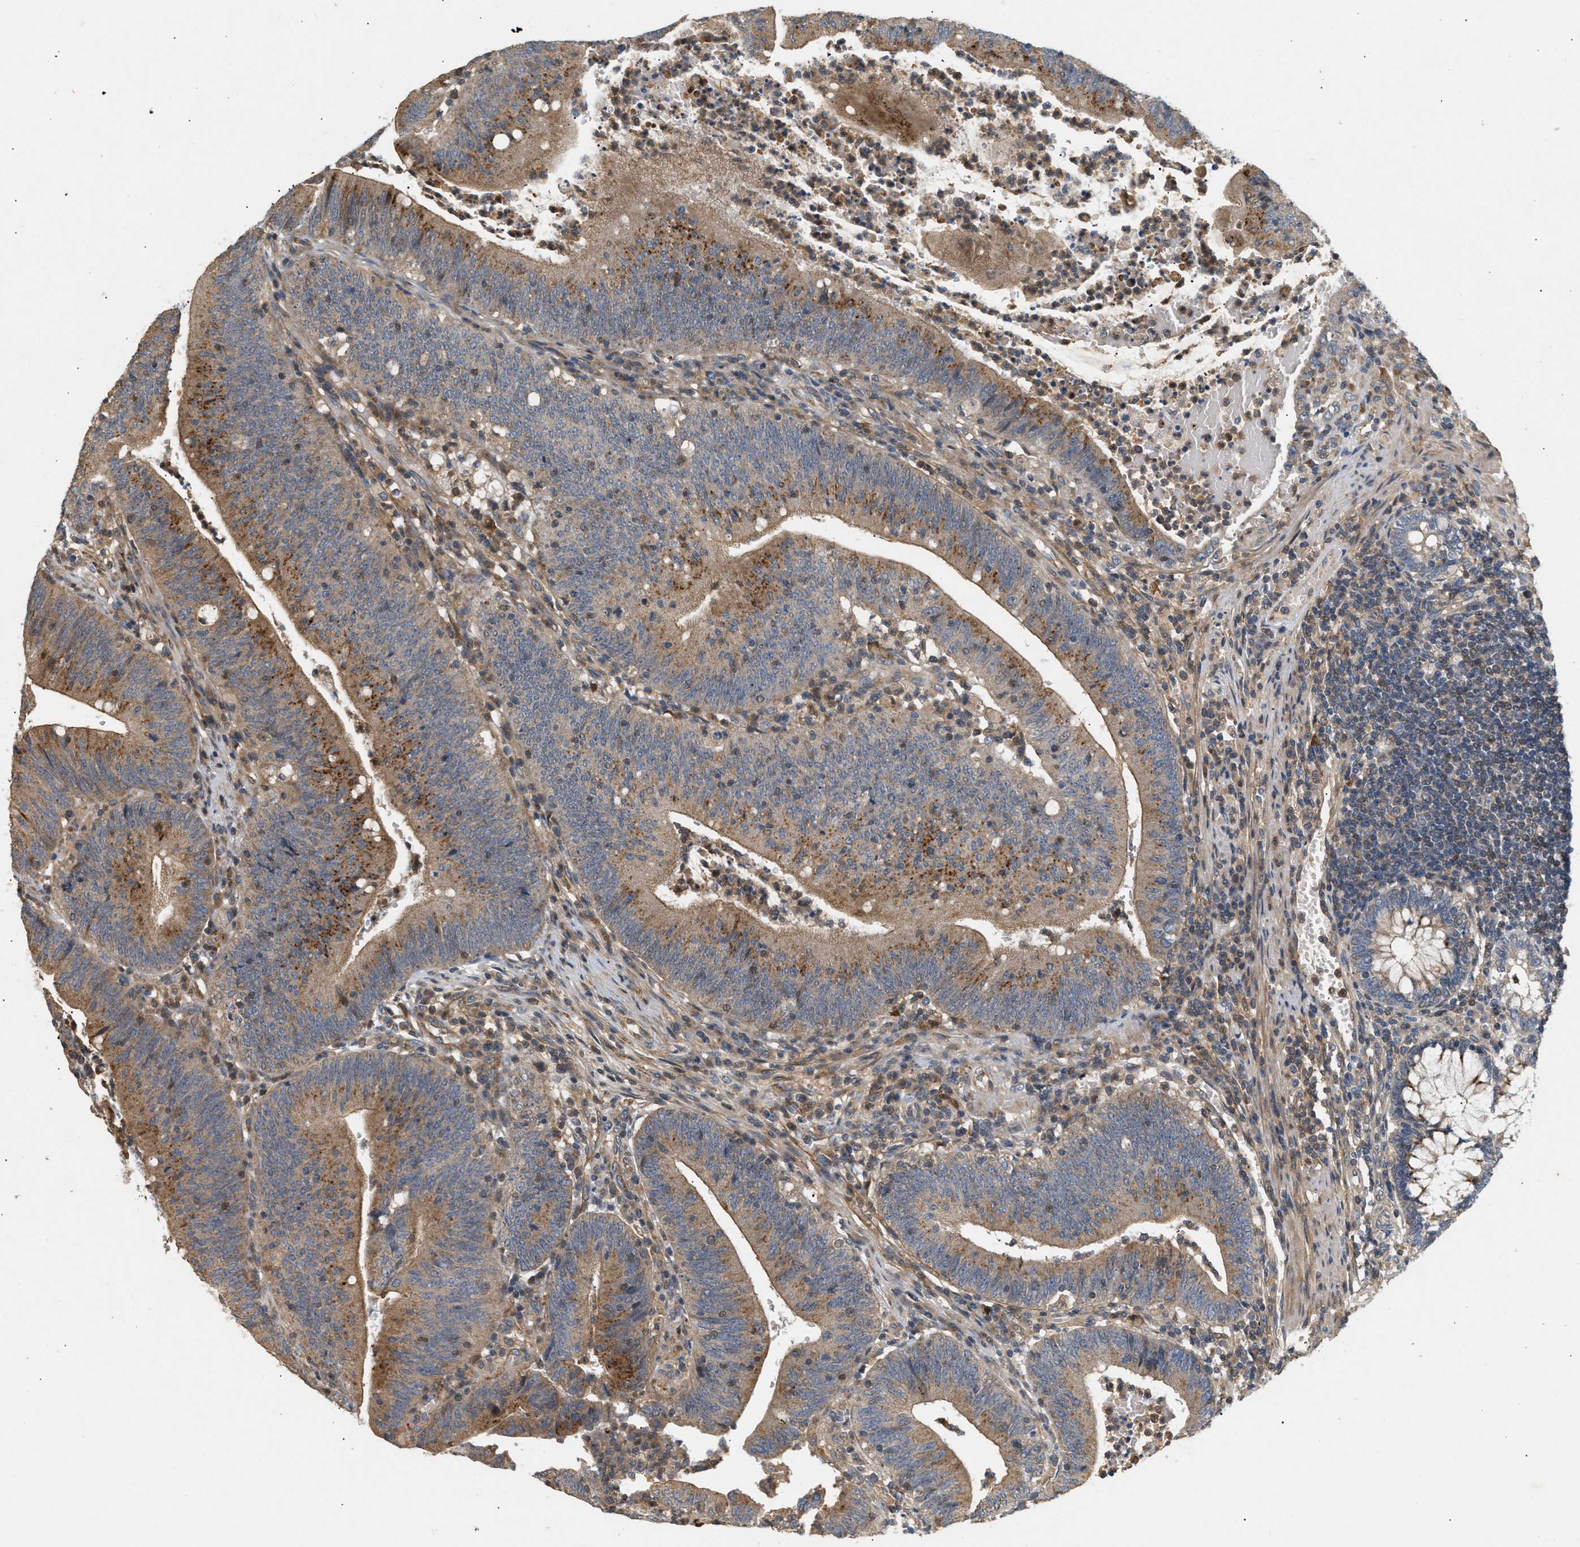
{"staining": {"intensity": "moderate", "quantity": ">75%", "location": "cytoplasmic/membranous"}, "tissue": "colorectal cancer", "cell_type": "Tumor cells", "image_type": "cancer", "snomed": [{"axis": "morphology", "description": "Normal tissue, NOS"}, {"axis": "morphology", "description": "Adenocarcinoma, NOS"}, {"axis": "topography", "description": "Rectum"}], "caption": "Immunohistochemistry (IHC) photomicrograph of neoplastic tissue: human colorectal cancer (adenocarcinoma) stained using IHC demonstrates medium levels of moderate protein expression localized specifically in the cytoplasmic/membranous of tumor cells, appearing as a cytoplasmic/membranous brown color.", "gene": "FARS2", "patient": {"sex": "female", "age": 66}}